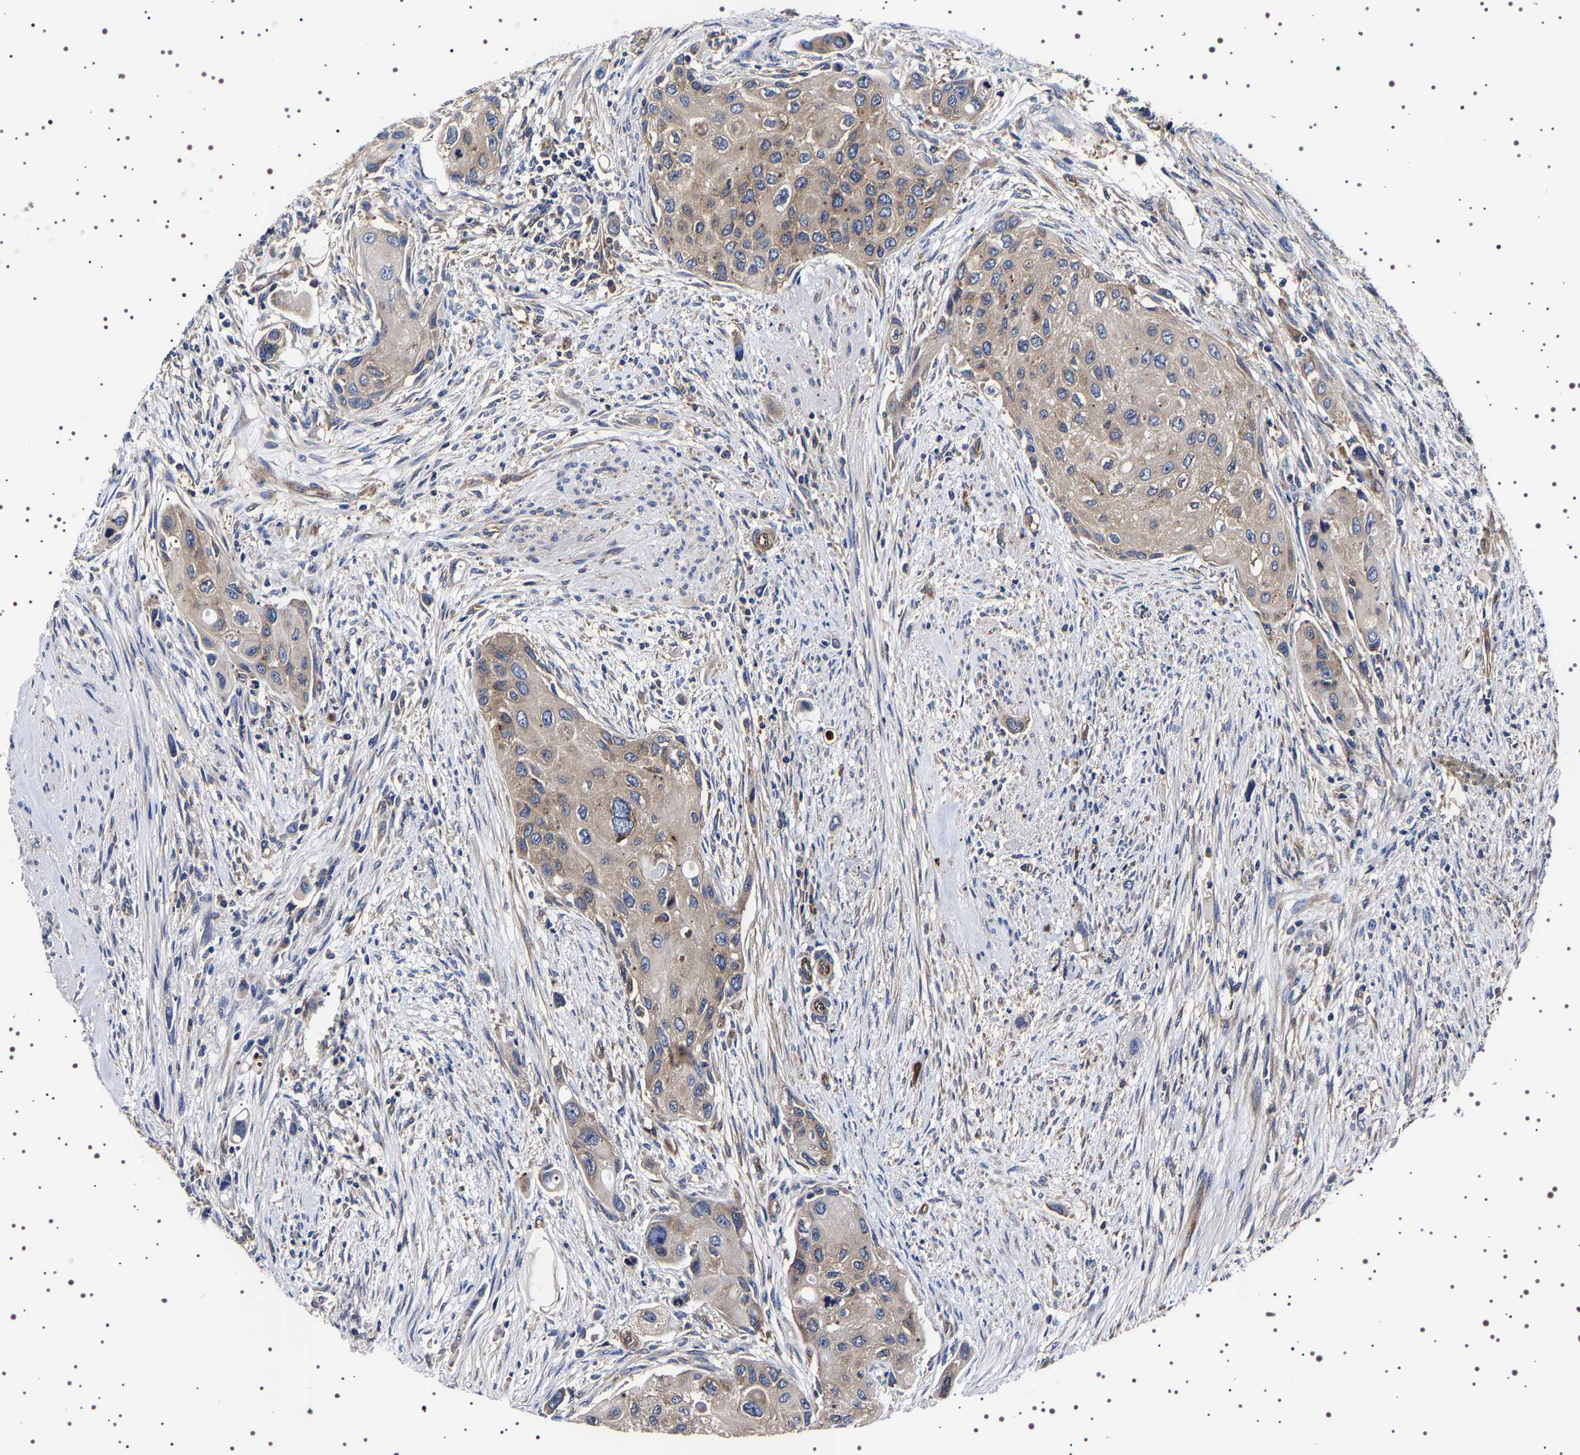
{"staining": {"intensity": "weak", "quantity": ">75%", "location": "cytoplasmic/membranous"}, "tissue": "urothelial cancer", "cell_type": "Tumor cells", "image_type": "cancer", "snomed": [{"axis": "morphology", "description": "Urothelial carcinoma, High grade"}, {"axis": "topography", "description": "Urinary bladder"}], "caption": "Immunohistochemical staining of human urothelial cancer exhibits low levels of weak cytoplasmic/membranous protein expression in about >75% of tumor cells. (brown staining indicates protein expression, while blue staining denotes nuclei).", "gene": "DARS1", "patient": {"sex": "female", "age": 56}}